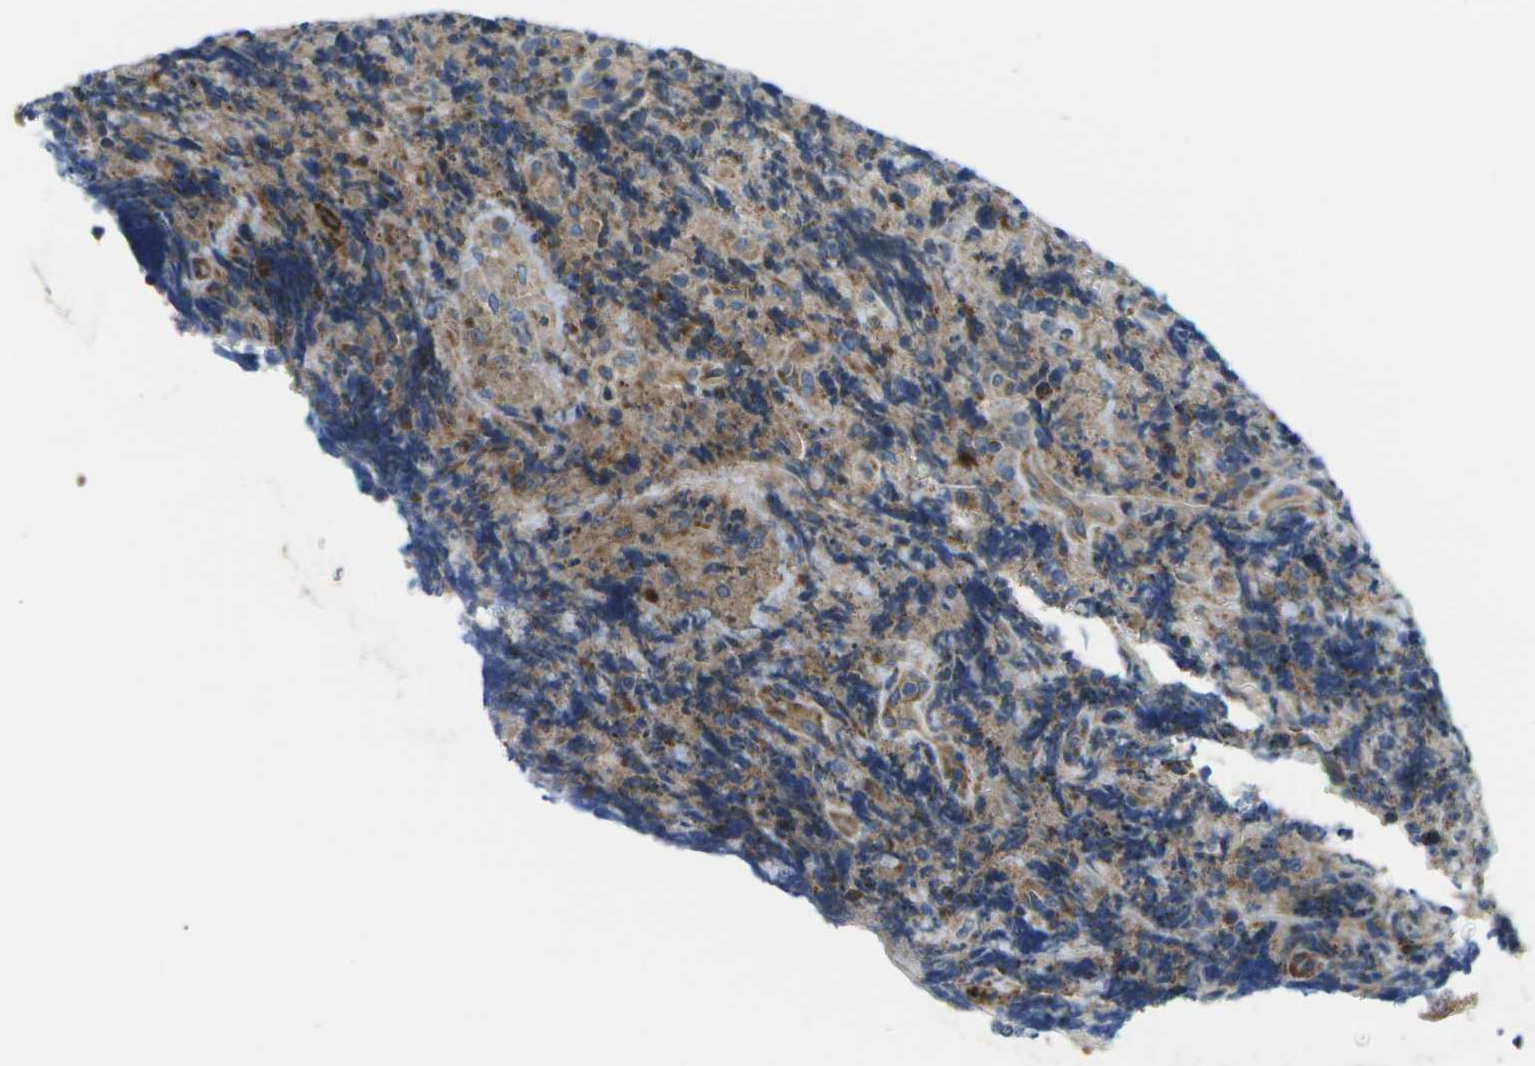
{"staining": {"intensity": "moderate", "quantity": "25%-75%", "location": "cytoplasmic/membranous"}, "tissue": "lymphoma", "cell_type": "Tumor cells", "image_type": "cancer", "snomed": [{"axis": "morphology", "description": "Malignant lymphoma, non-Hodgkin's type, High grade"}, {"axis": "topography", "description": "Tonsil"}], "caption": "Moderate cytoplasmic/membranous staining is seen in about 25%-75% of tumor cells in lymphoma.", "gene": "GDF5", "patient": {"sex": "female", "age": 36}}